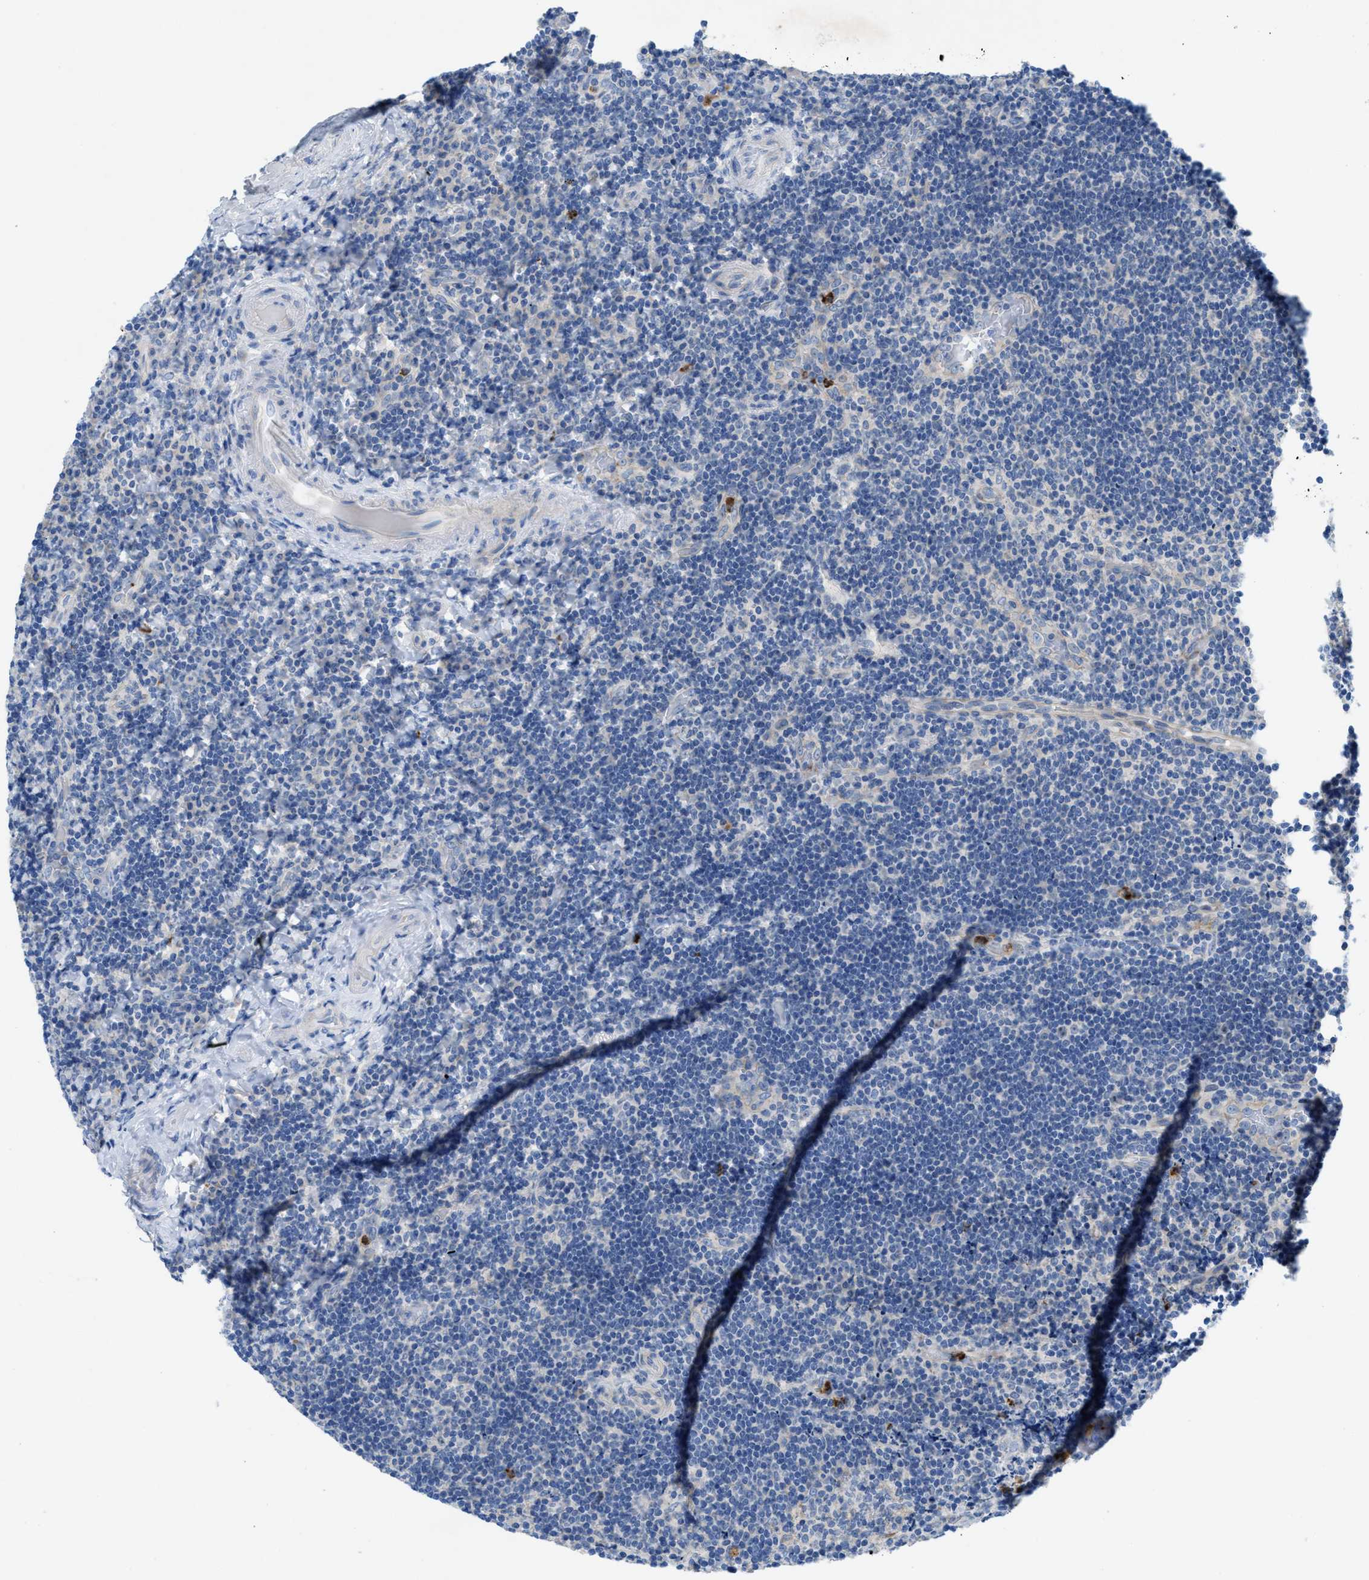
{"staining": {"intensity": "negative", "quantity": "none", "location": "none"}, "tissue": "lymphoma", "cell_type": "Tumor cells", "image_type": "cancer", "snomed": [{"axis": "morphology", "description": "Malignant lymphoma, non-Hodgkin's type, High grade"}, {"axis": "topography", "description": "Tonsil"}], "caption": "The micrograph exhibits no staining of tumor cells in high-grade malignant lymphoma, non-Hodgkin's type. Brightfield microscopy of immunohistochemistry (IHC) stained with DAB (3,3'-diaminobenzidine) (brown) and hematoxylin (blue), captured at high magnification.", "gene": "CMTM1", "patient": {"sex": "female", "age": 36}}